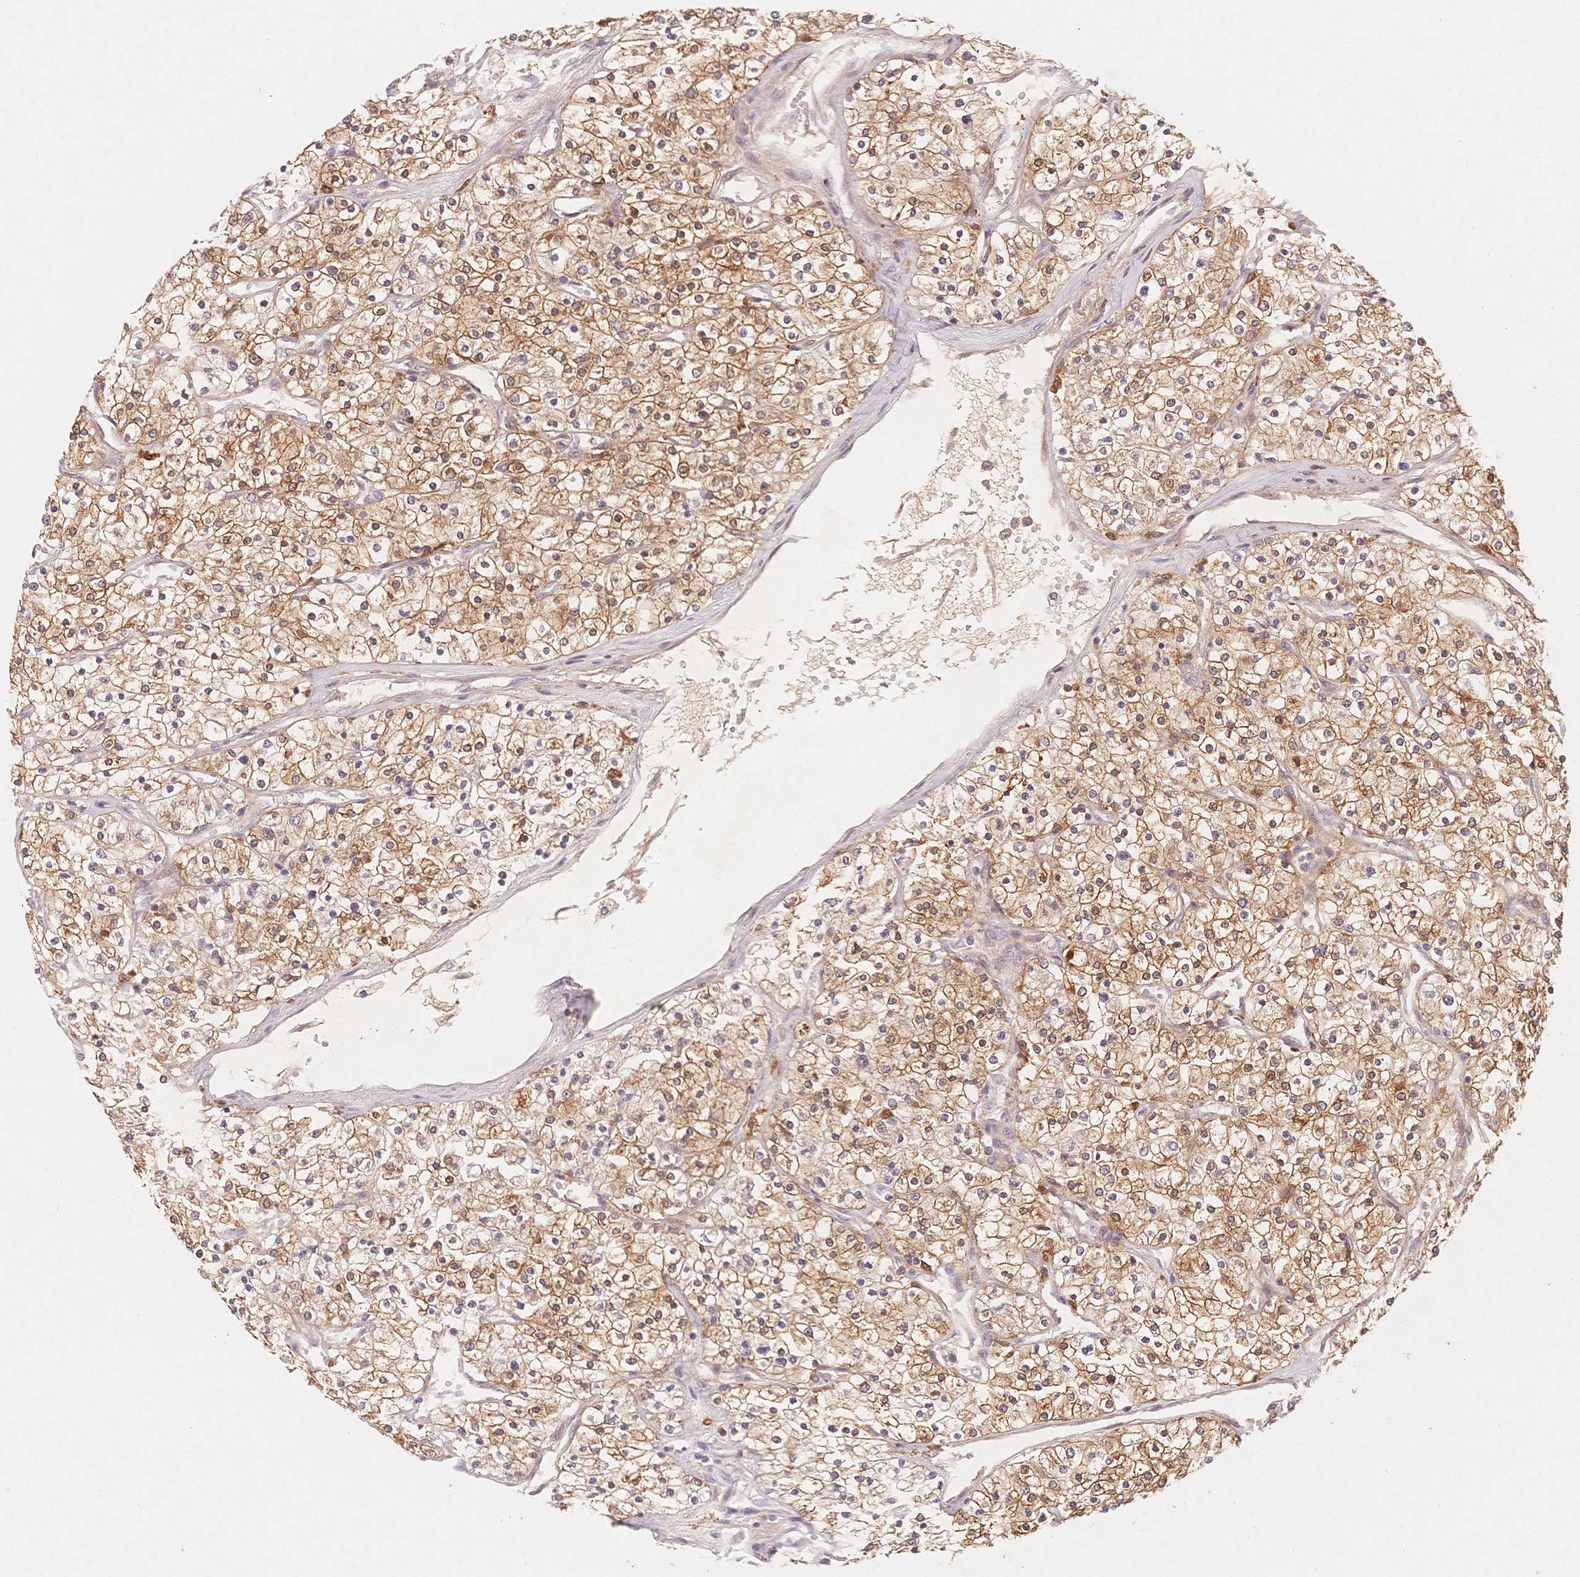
{"staining": {"intensity": "moderate", "quantity": ">75%", "location": "cytoplasmic/membranous"}, "tissue": "renal cancer", "cell_type": "Tumor cells", "image_type": "cancer", "snomed": [{"axis": "morphology", "description": "Adenocarcinoma, NOS"}, {"axis": "topography", "description": "Kidney"}], "caption": "Tumor cells show medium levels of moderate cytoplasmic/membranous staining in about >75% of cells in human renal adenocarcinoma. (Brightfield microscopy of DAB IHC at high magnification).", "gene": "C12orf75", "patient": {"sex": "male", "age": 80}}